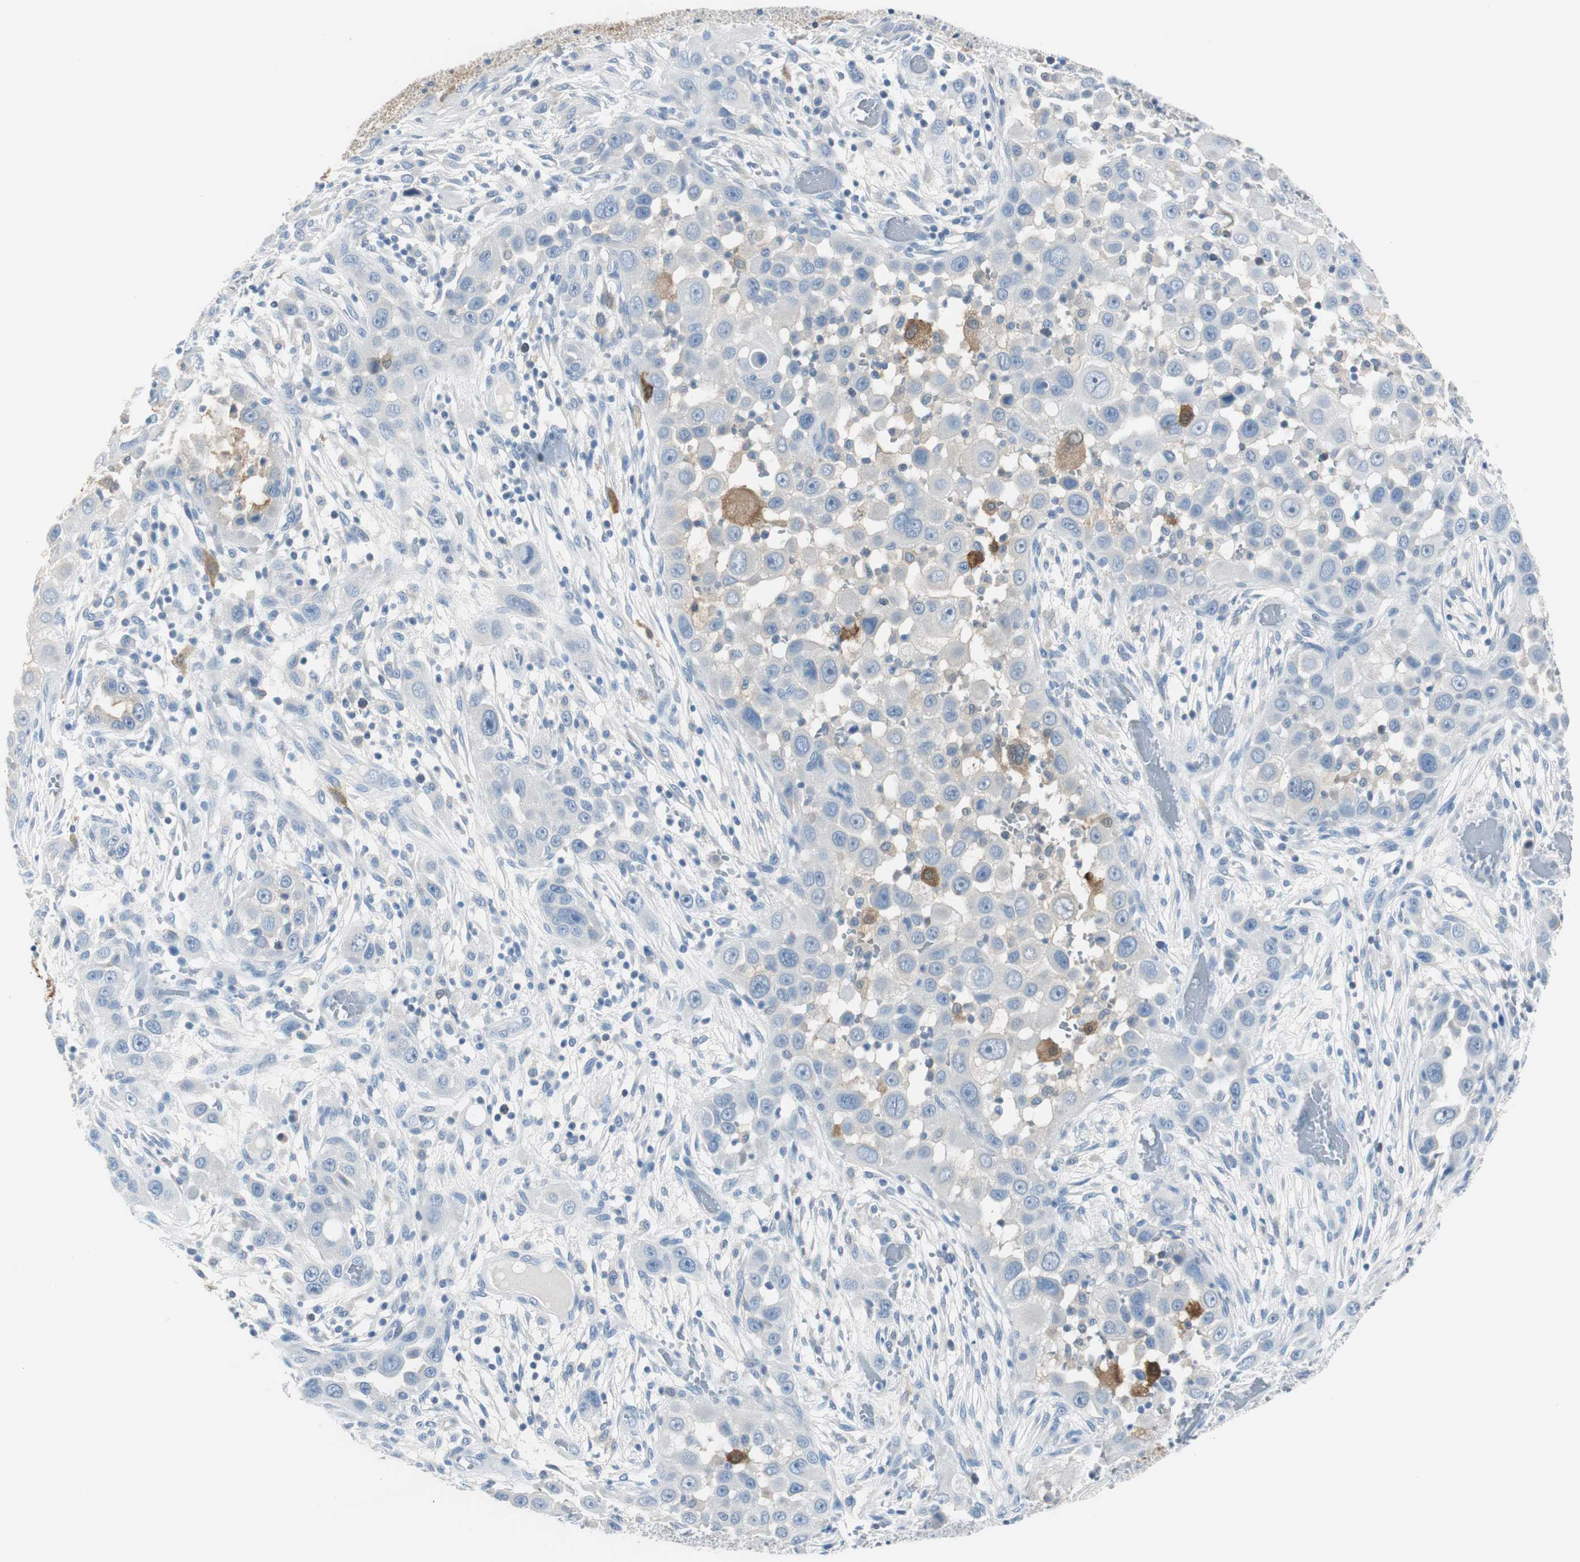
{"staining": {"intensity": "negative", "quantity": "none", "location": "none"}, "tissue": "head and neck cancer", "cell_type": "Tumor cells", "image_type": "cancer", "snomed": [{"axis": "morphology", "description": "Carcinoma, NOS"}, {"axis": "topography", "description": "Head-Neck"}], "caption": "A histopathology image of human head and neck cancer (carcinoma) is negative for staining in tumor cells.", "gene": "FBP1", "patient": {"sex": "male", "age": 87}}